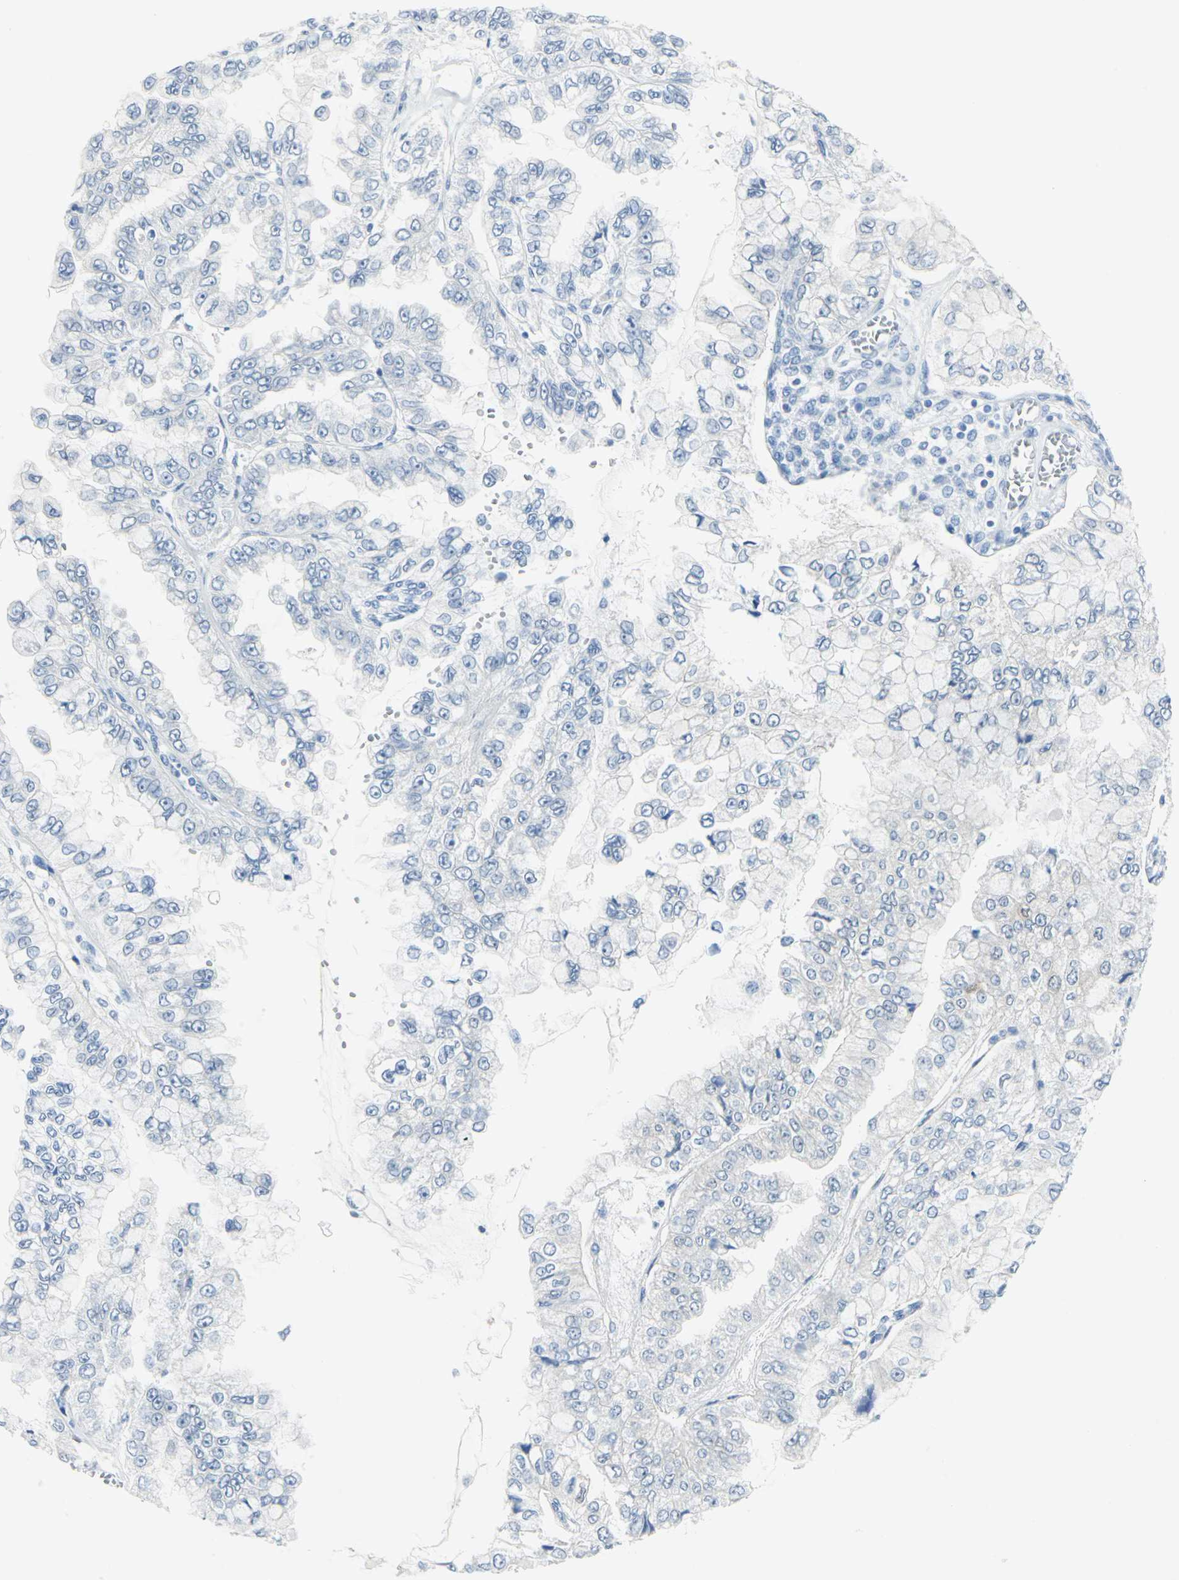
{"staining": {"intensity": "negative", "quantity": "none", "location": "none"}, "tissue": "liver cancer", "cell_type": "Tumor cells", "image_type": "cancer", "snomed": [{"axis": "morphology", "description": "Cholangiocarcinoma"}, {"axis": "topography", "description": "Liver"}], "caption": "DAB immunohistochemical staining of human cholangiocarcinoma (liver) reveals no significant staining in tumor cells. (DAB (3,3'-diaminobenzidine) IHC visualized using brightfield microscopy, high magnification).", "gene": "SFN", "patient": {"sex": "female", "age": 79}}